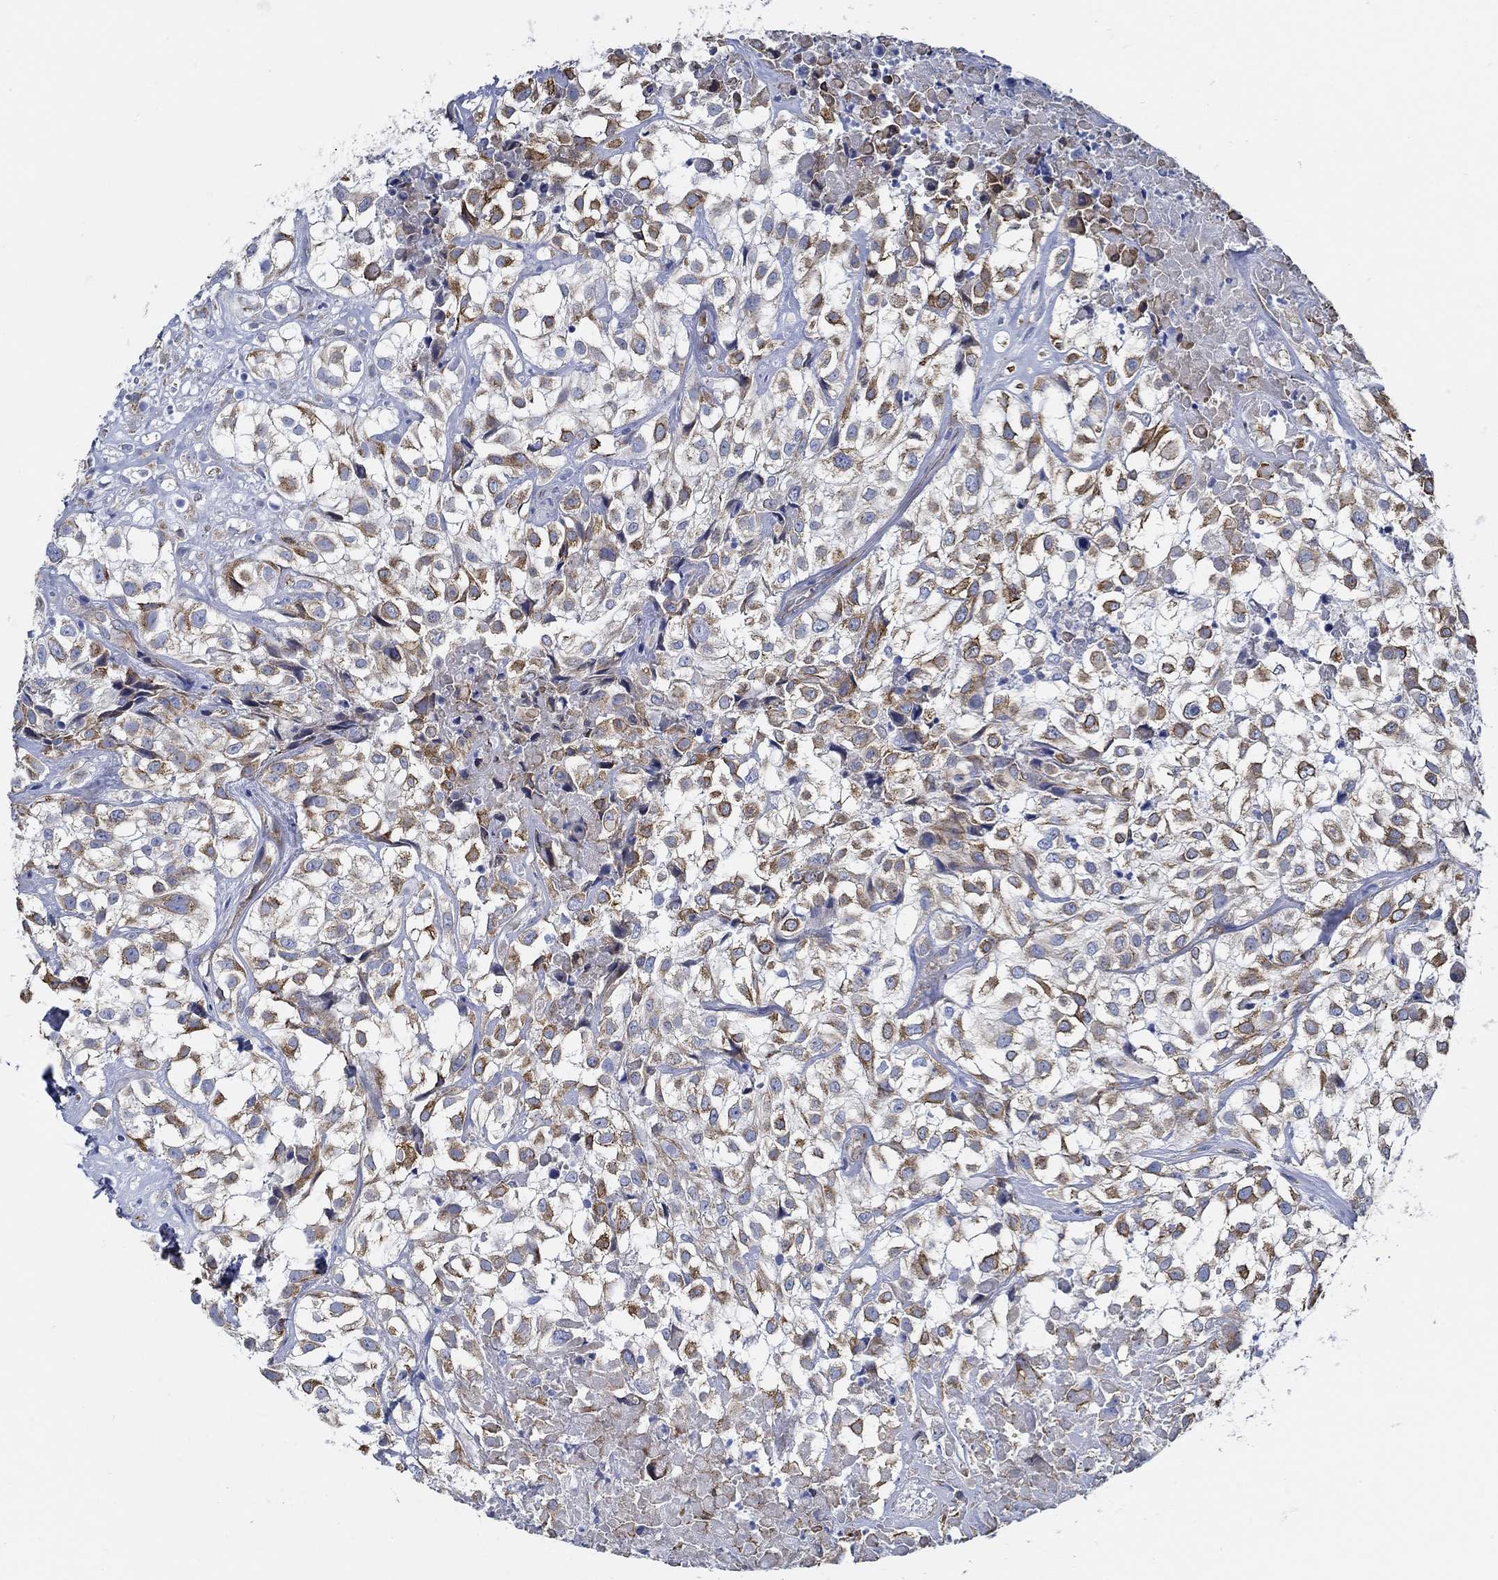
{"staining": {"intensity": "strong", "quantity": "25%-75%", "location": "cytoplasmic/membranous"}, "tissue": "urothelial cancer", "cell_type": "Tumor cells", "image_type": "cancer", "snomed": [{"axis": "morphology", "description": "Urothelial carcinoma, High grade"}, {"axis": "topography", "description": "Urinary bladder"}], "caption": "The micrograph reveals a brown stain indicating the presence of a protein in the cytoplasmic/membranous of tumor cells in urothelial cancer.", "gene": "HECW2", "patient": {"sex": "male", "age": 56}}